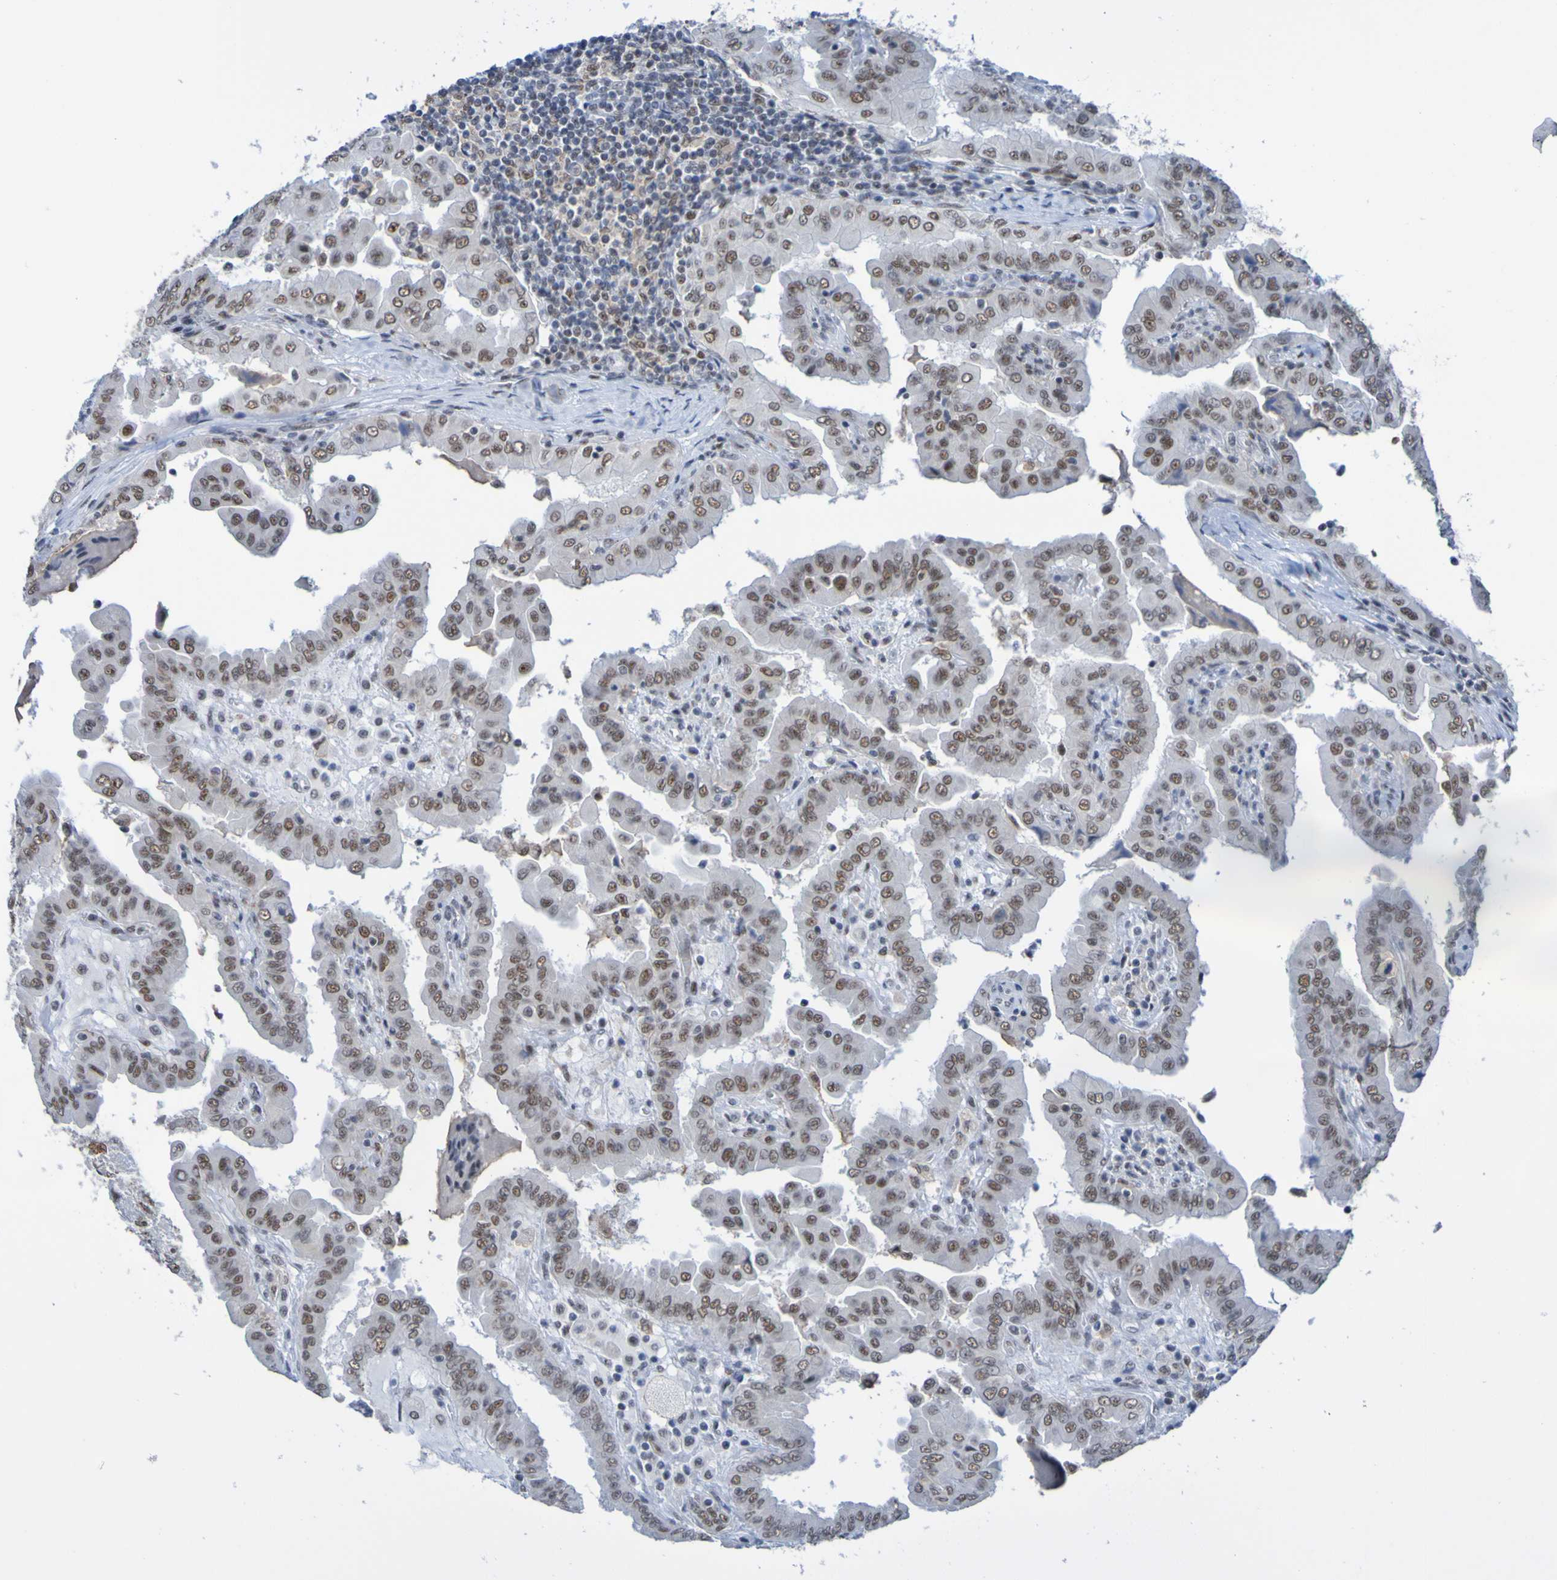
{"staining": {"intensity": "moderate", "quantity": "25%-75%", "location": "nuclear"}, "tissue": "thyroid cancer", "cell_type": "Tumor cells", "image_type": "cancer", "snomed": [{"axis": "morphology", "description": "Papillary adenocarcinoma, NOS"}, {"axis": "topography", "description": "Thyroid gland"}], "caption": "Immunohistochemical staining of thyroid papillary adenocarcinoma displays medium levels of moderate nuclear positivity in about 25%-75% of tumor cells.", "gene": "CDC5L", "patient": {"sex": "male", "age": 33}}